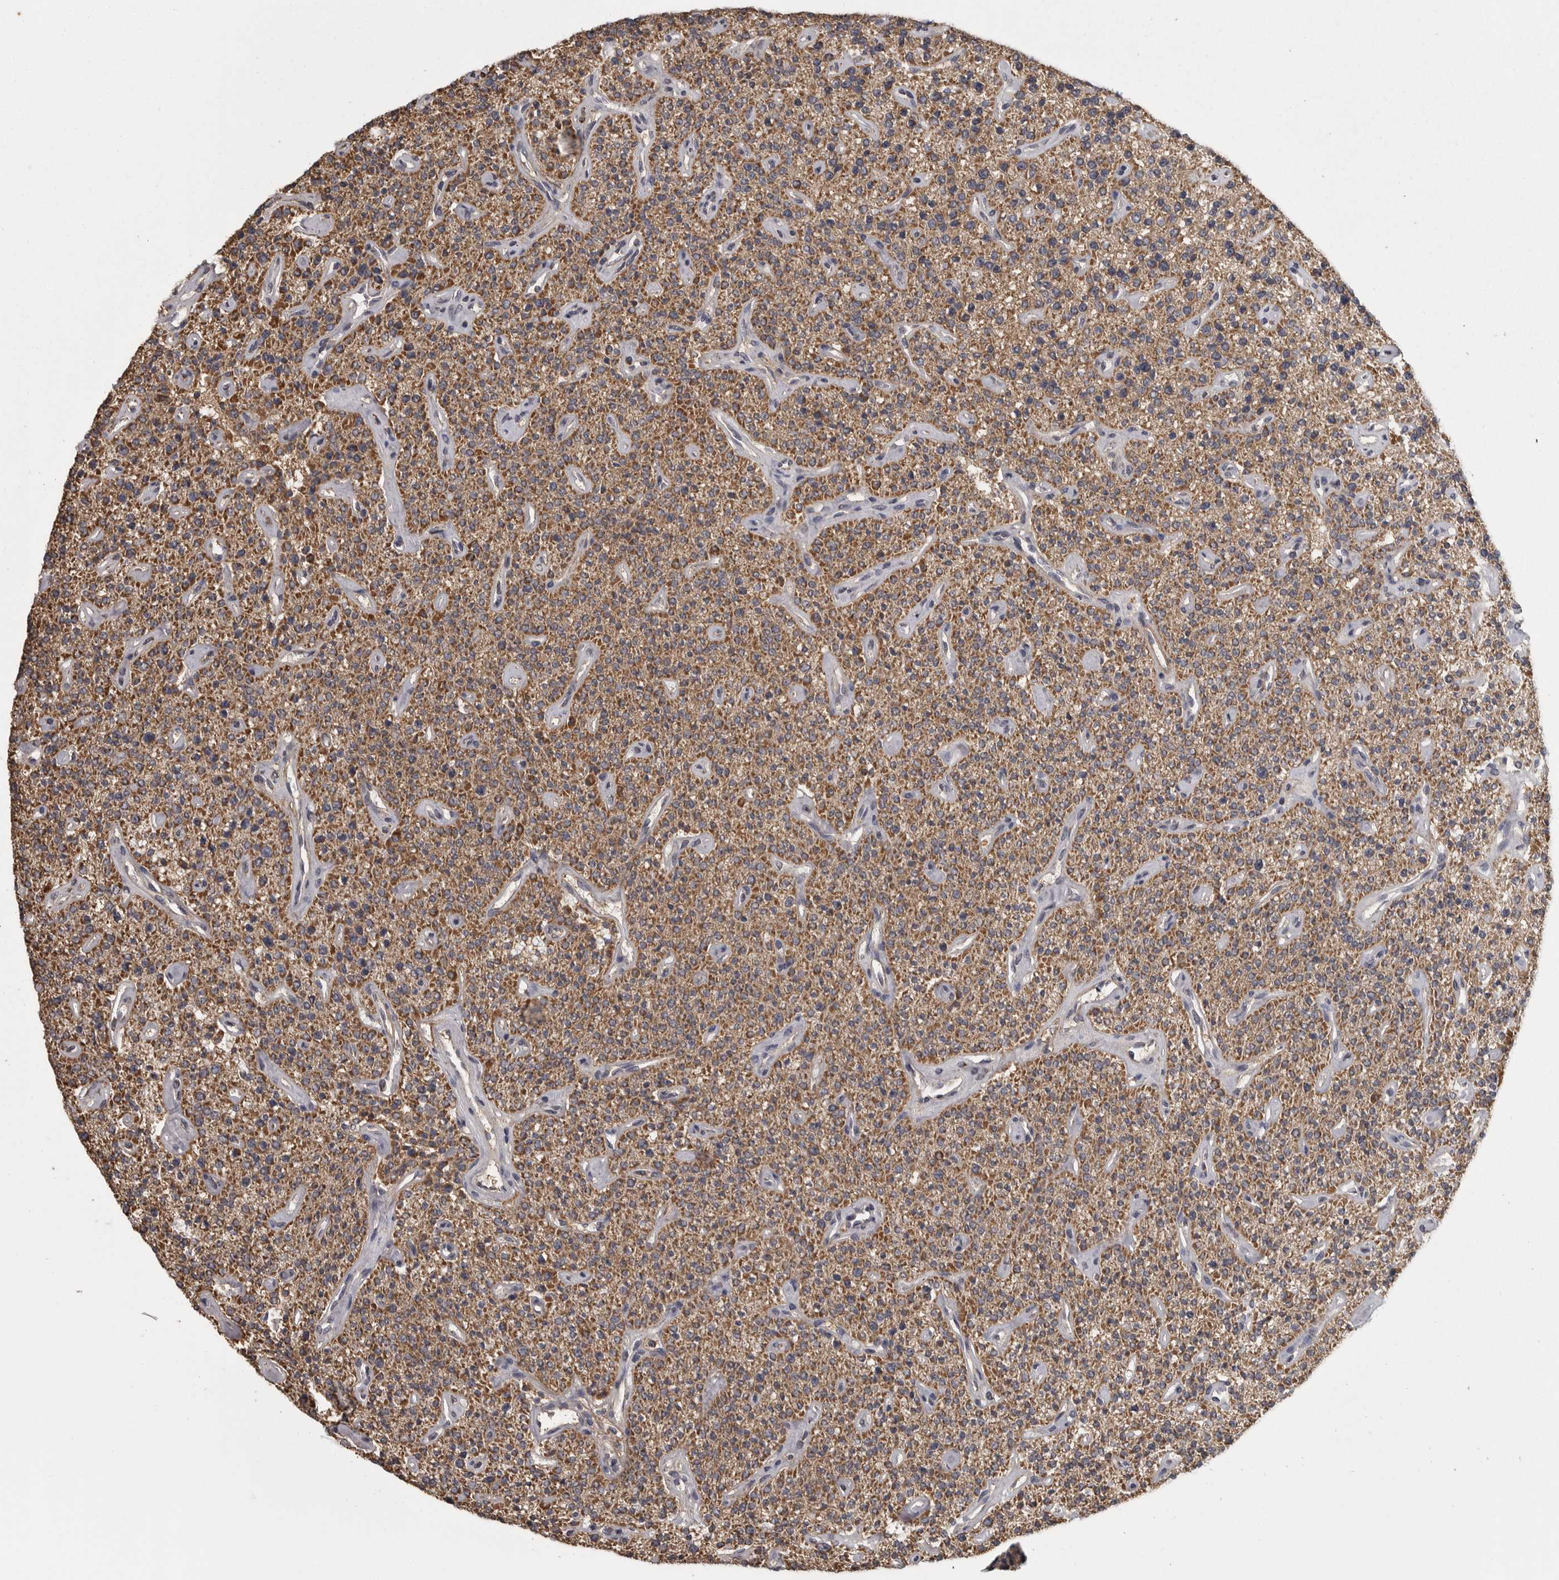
{"staining": {"intensity": "strong", "quantity": ">75%", "location": "cytoplasmic/membranous"}, "tissue": "parathyroid gland", "cell_type": "Glandular cells", "image_type": "normal", "snomed": [{"axis": "morphology", "description": "Normal tissue, NOS"}, {"axis": "topography", "description": "Parathyroid gland"}], "caption": "Glandular cells exhibit strong cytoplasmic/membranous positivity in approximately >75% of cells in benign parathyroid gland.", "gene": "FRK", "patient": {"sex": "male", "age": 46}}